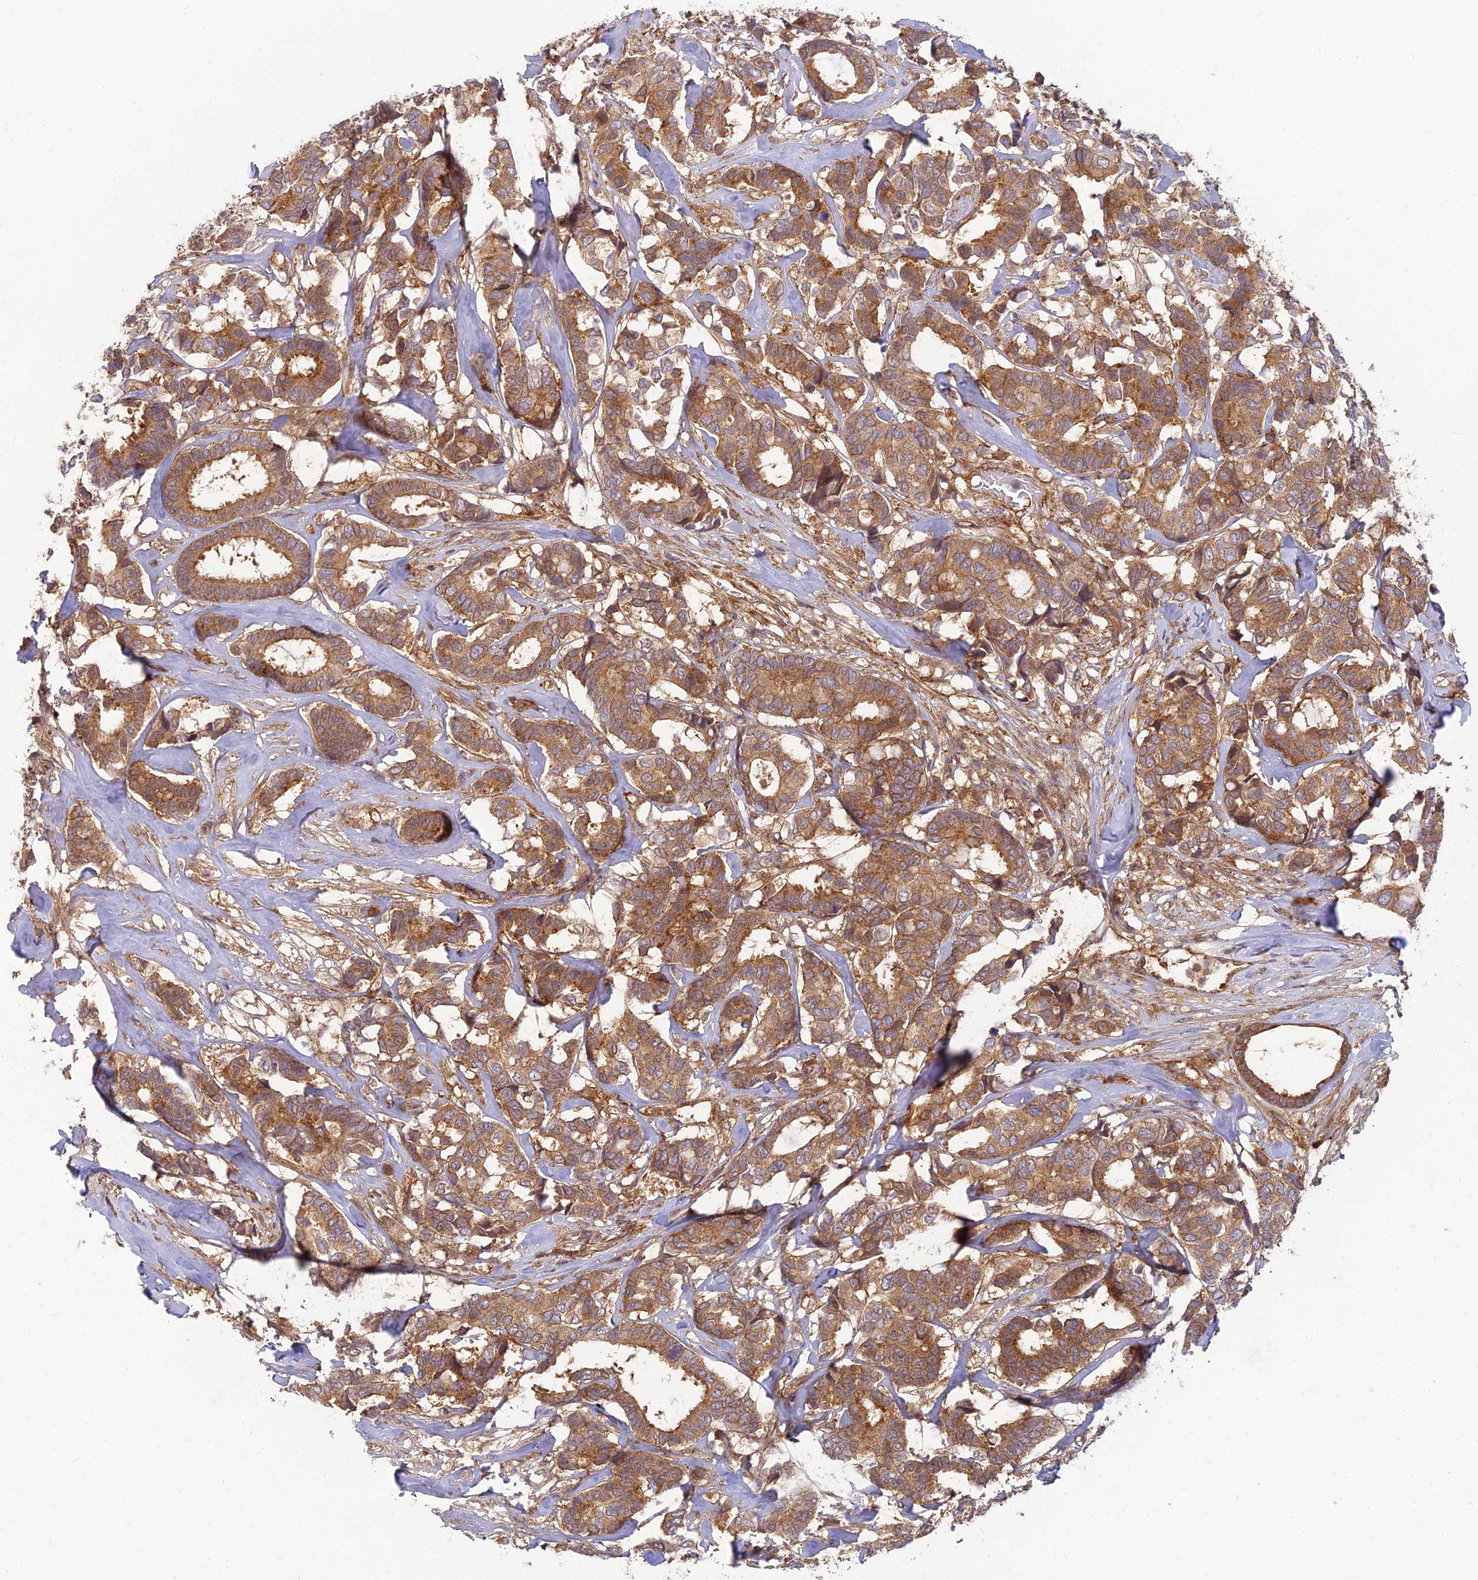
{"staining": {"intensity": "moderate", "quantity": ">75%", "location": "cytoplasmic/membranous"}, "tissue": "breast cancer", "cell_type": "Tumor cells", "image_type": "cancer", "snomed": [{"axis": "morphology", "description": "Duct carcinoma"}, {"axis": "topography", "description": "Breast"}], "caption": "Immunohistochemical staining of breast cancer shows medium levels of moderate cytoplasmic/membranous protein expression in approximately >75% of tumor cells.", "gene": "TCF25", "patient": {"sex": "female", "age": 87}}